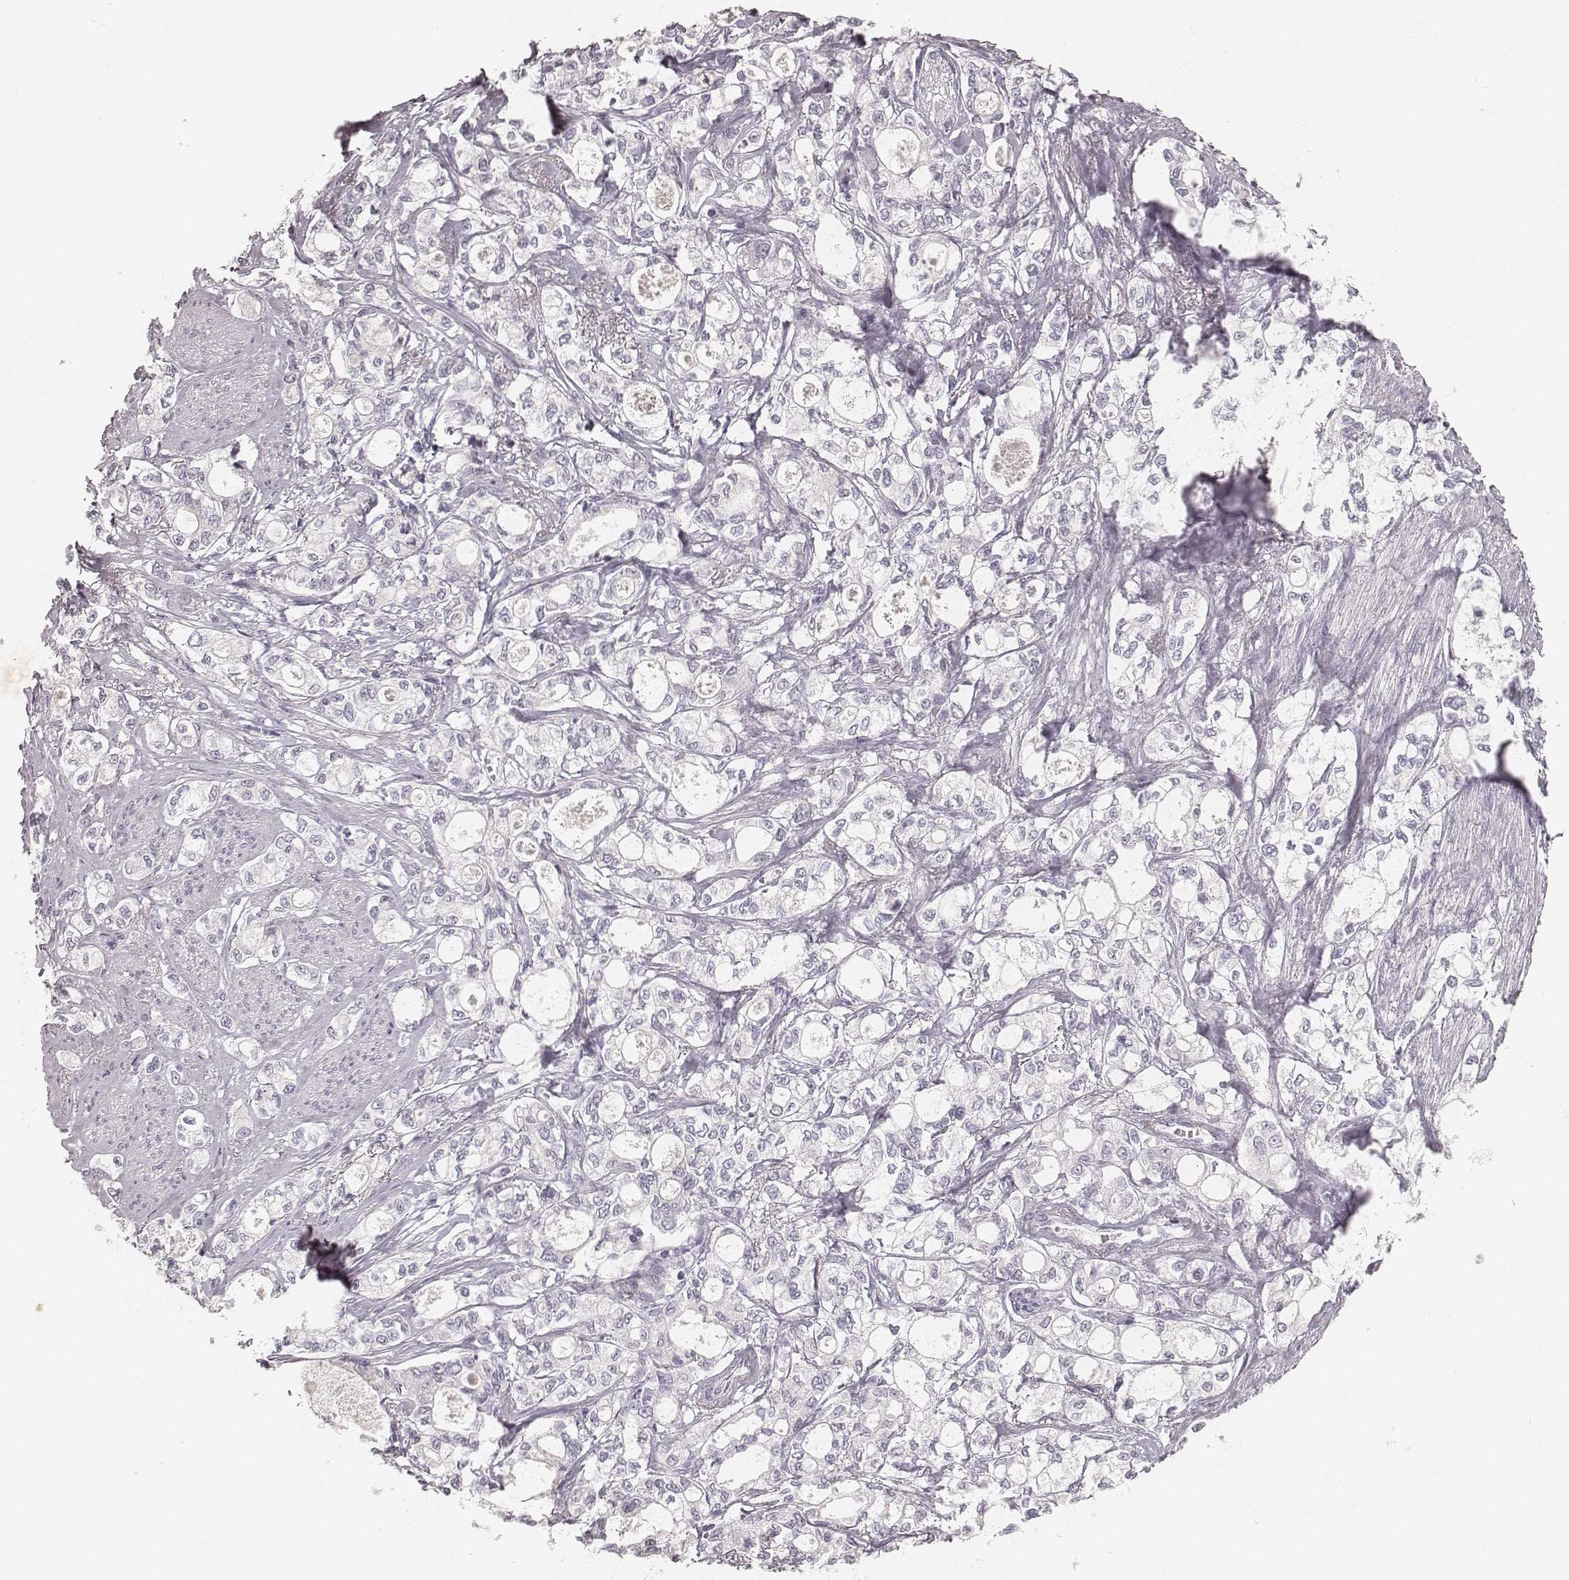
{"staining": {"intensity": "negative", "quantity": "none", "location": "none"}, "tissue": "stomach cancer", "cell_type": "Tumor cells", "image_type": "cancer", "snomed": [{"axis": "morphology", "description": "Adenocarcinoma, NOS"}, {"axis": "topography", "description": "Stomach"}], "caption": "IHC of human stomach cancer reveals no positivity in tumor cells.", "gene": "HNF4G", "patient": {"sex": "male", "age": 63}}